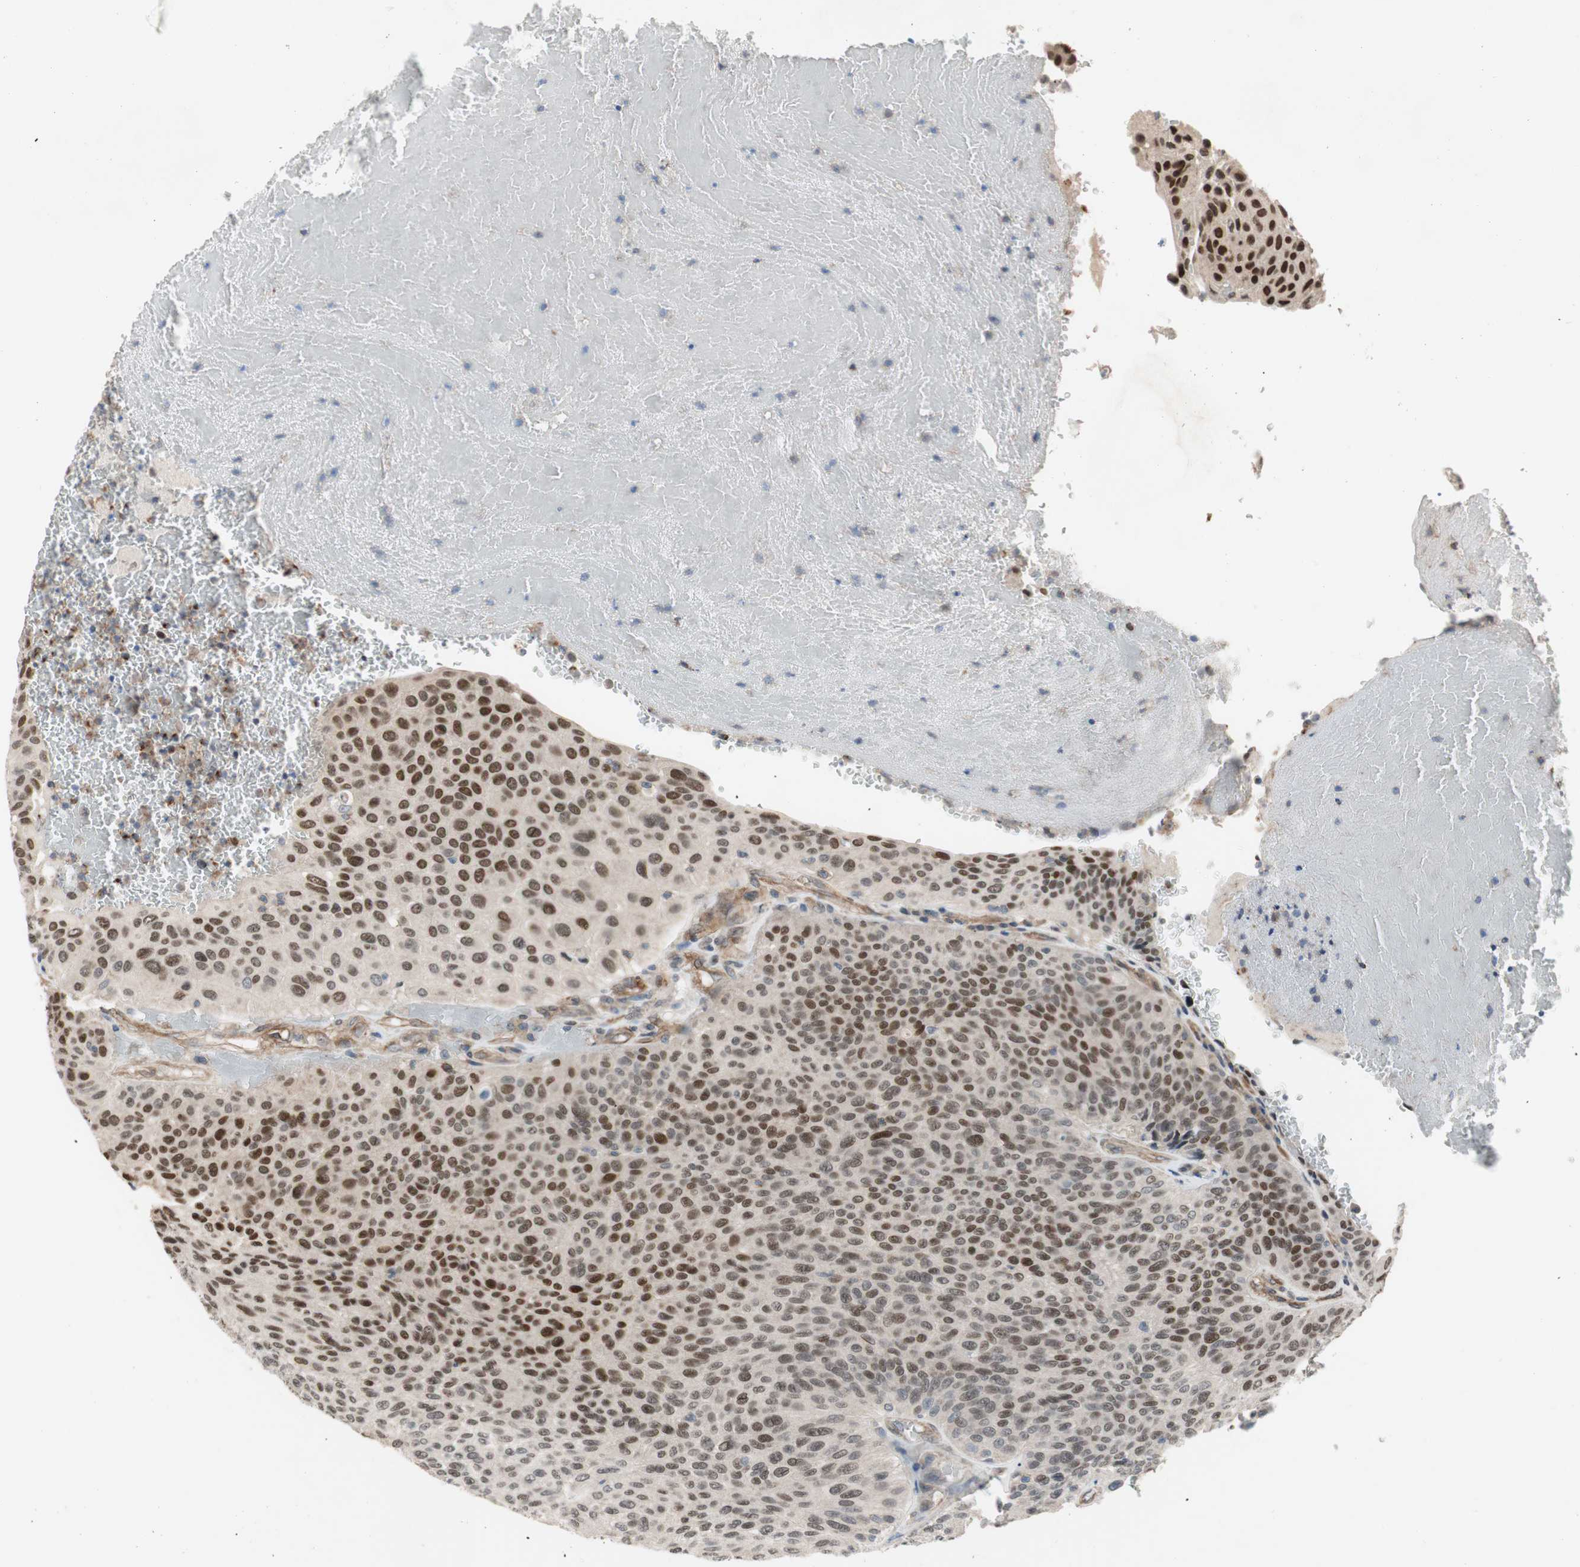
{"staining": {"intensity": "strong", "quantity": ">75%", "location": "nuclear"}, "tissue": "urothelial cancer", "cell_type": "Tumor cells", "image_type": "cancer", "snomed": [{"axis": "morphology", "description": "Urothelial carcinoma, High grade"}, {"axis": "topography", "description": "Urinary bladder"}], "caption": "A high amount of strong nuclear expression is present in approximately >75% of tumor cells in urothelial carcinoma (high-grade) tissue. Immunohistochemistry stains the protein of interest in brown and the nuclei are stained blue.", "gene": "GRHL1", "patient": {"sex": "male", "age": 66}}